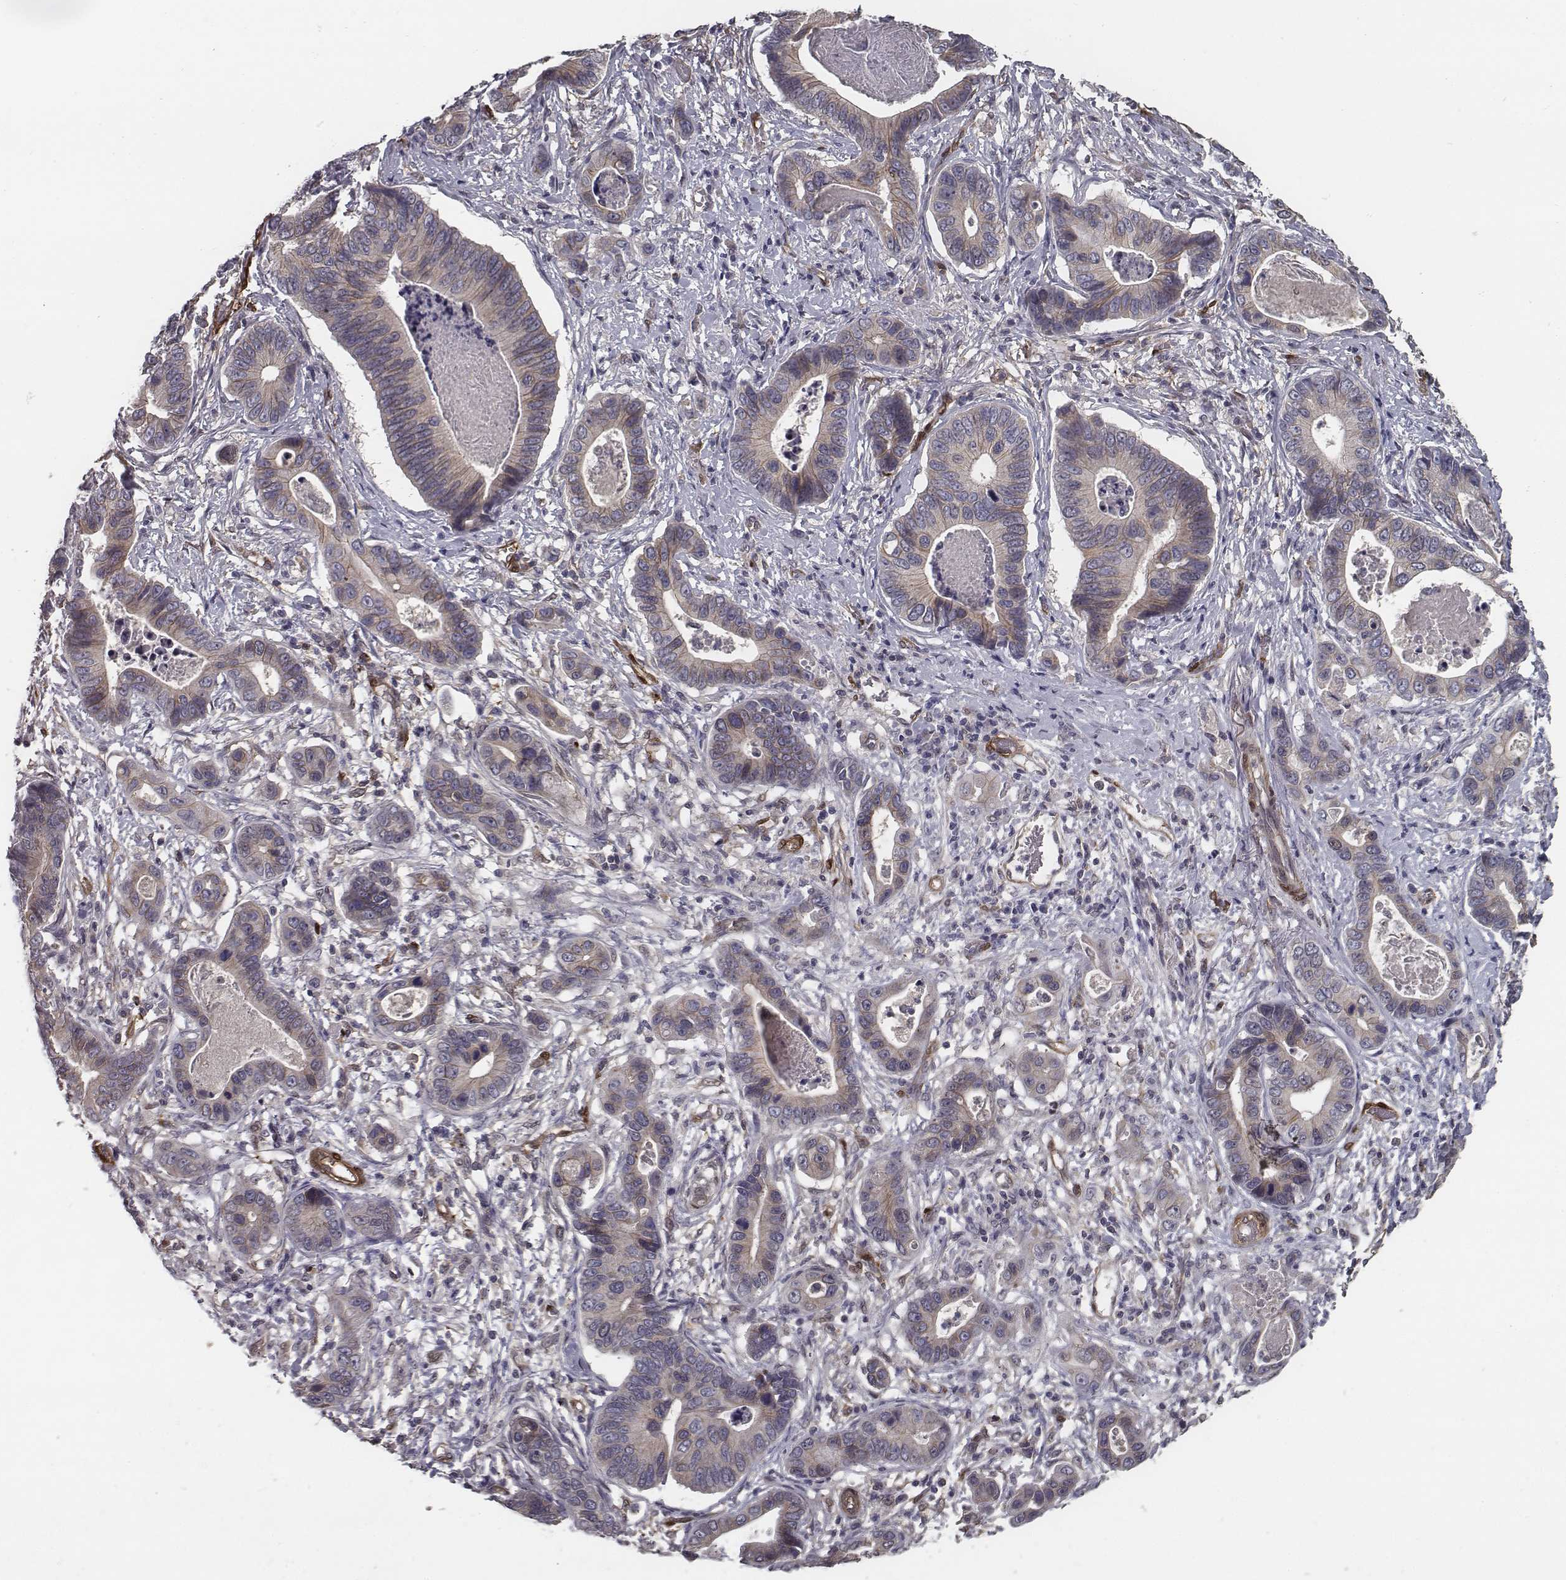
{"staining": {"intensity": "weak", "quantity": ">75%", "location": "cytoplasmic/membranous"}, "tissue": "stomach cancer", "cell_type": "Tumor cells", "image_type": "cancer", "snomed": [{"axis": "morphology", "description": "Adenocarcinoma, NOS"}, {"axis": "topography", "description": "Stomach"}], "caption": "This histopathology image demonstrates immunohistochemistry (IHC) staining of human adenocarcinoma (stomach), with low weak cytoplasmic/membranous positivity in about >75% of tumor cells.", "gene": "ISYNA1", "patient": {"sex": "male", "age": 84}}